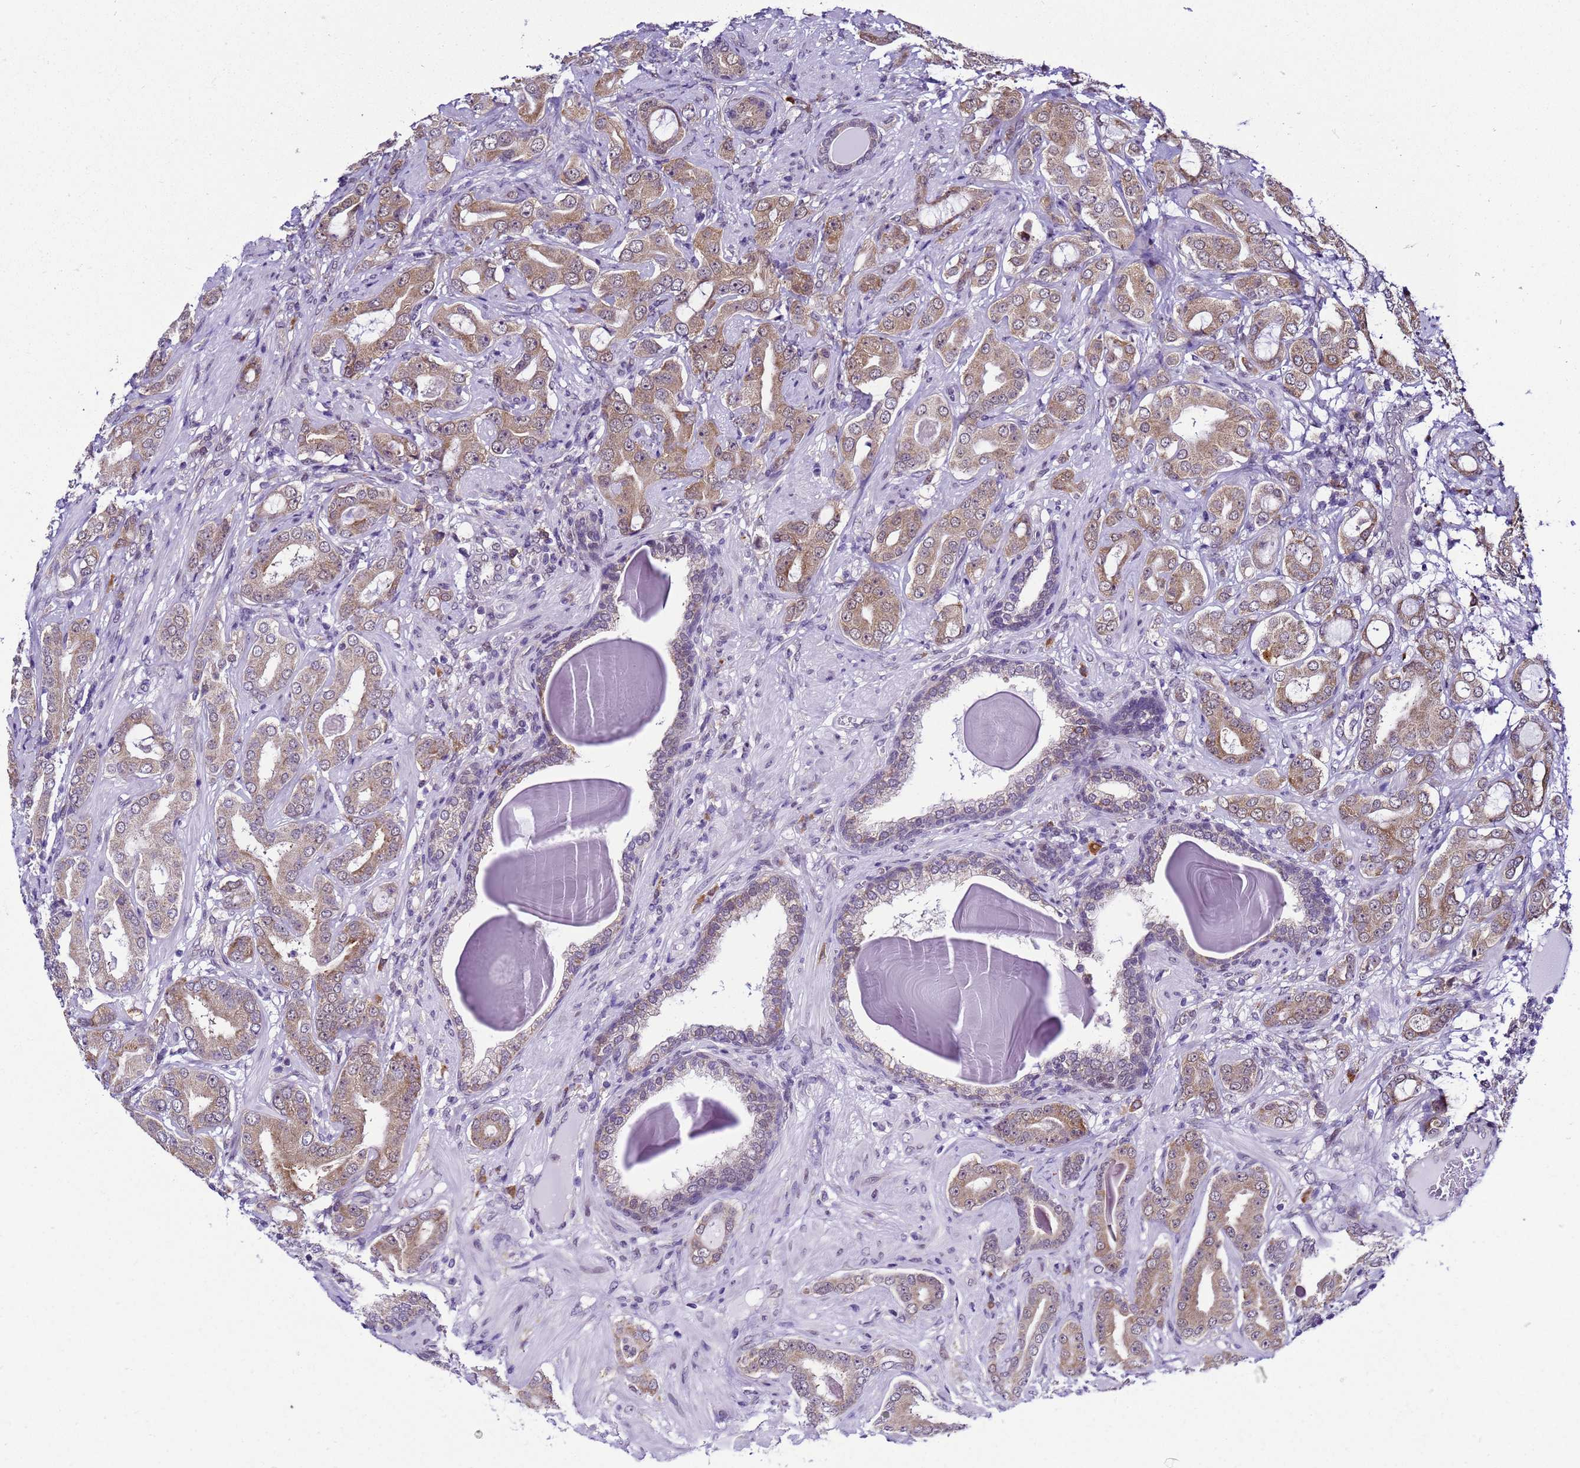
{"staining": {"intensity": "moderate", "quantity": ">75%", "location": "cytoplasmic/membranous,nuclear"}, "tissue": "prostate cancer", "cell_type": "Tumor cells", "image_type": "cancer", "snomed": [{"axis": "morphology", "description": "Adenocarcinoma, Low grade"}, {"axis": "topography", "description": "Prostate"}], "caption": "There is medium levels of moderate cytoplasmic/membranous and nuclear positivity in tumor cells of prostate cancer (low-grade adenocarcinoma), as demonstrated by immunohistochemical staining (brown color).", "gene": "SMN1", "patient": {"sex": "male", "age": 57}}